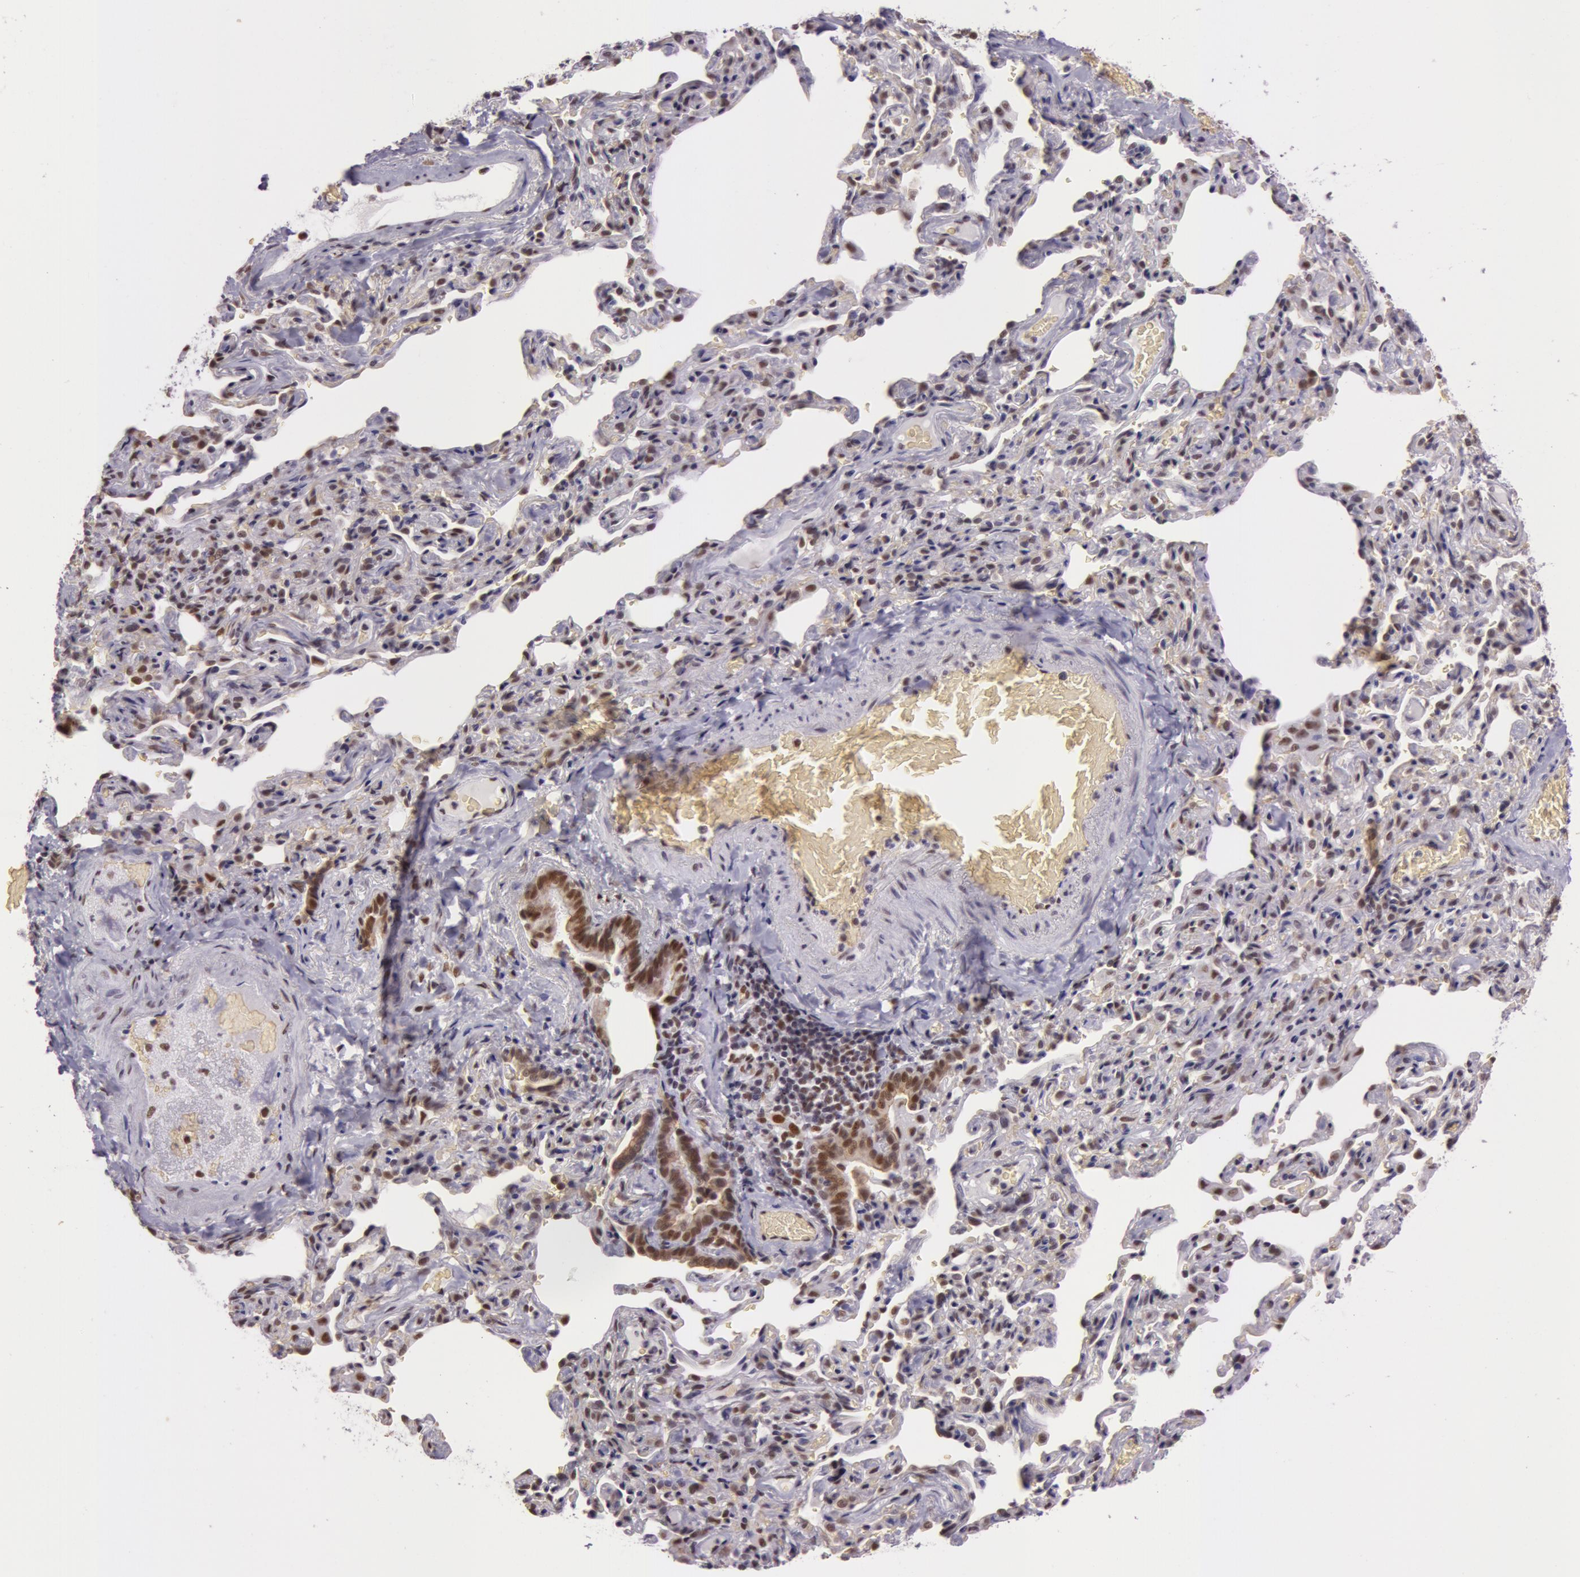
{"staining": {"intensity": "strong", "quantity": ">75%", "location": "nuclear"}, "tissue": "bronchus", "cell_type": "Respiratory epithelial cells", "image_type": "normal", "snomed": [{"axis": "morphology", "description": "Normal tissue, NOS"}, {"axis": "topography", "description": "Cartilage tissue"}, {"axis": "topography", "description": "Bronchus"}, {"axis": "topography", "description": "Lung"}], "caption": "Immunohistochemistry photomicrograph of benign bronchus: human bronchus stained using immunohistochemistry displays high levels of strong protein expression localized specifically in the nuclear of respiratory epithelial cells, appearing as a nuclear brown color.", "gene": "NBN", "patient": {"sex": "male", "age": 64}}